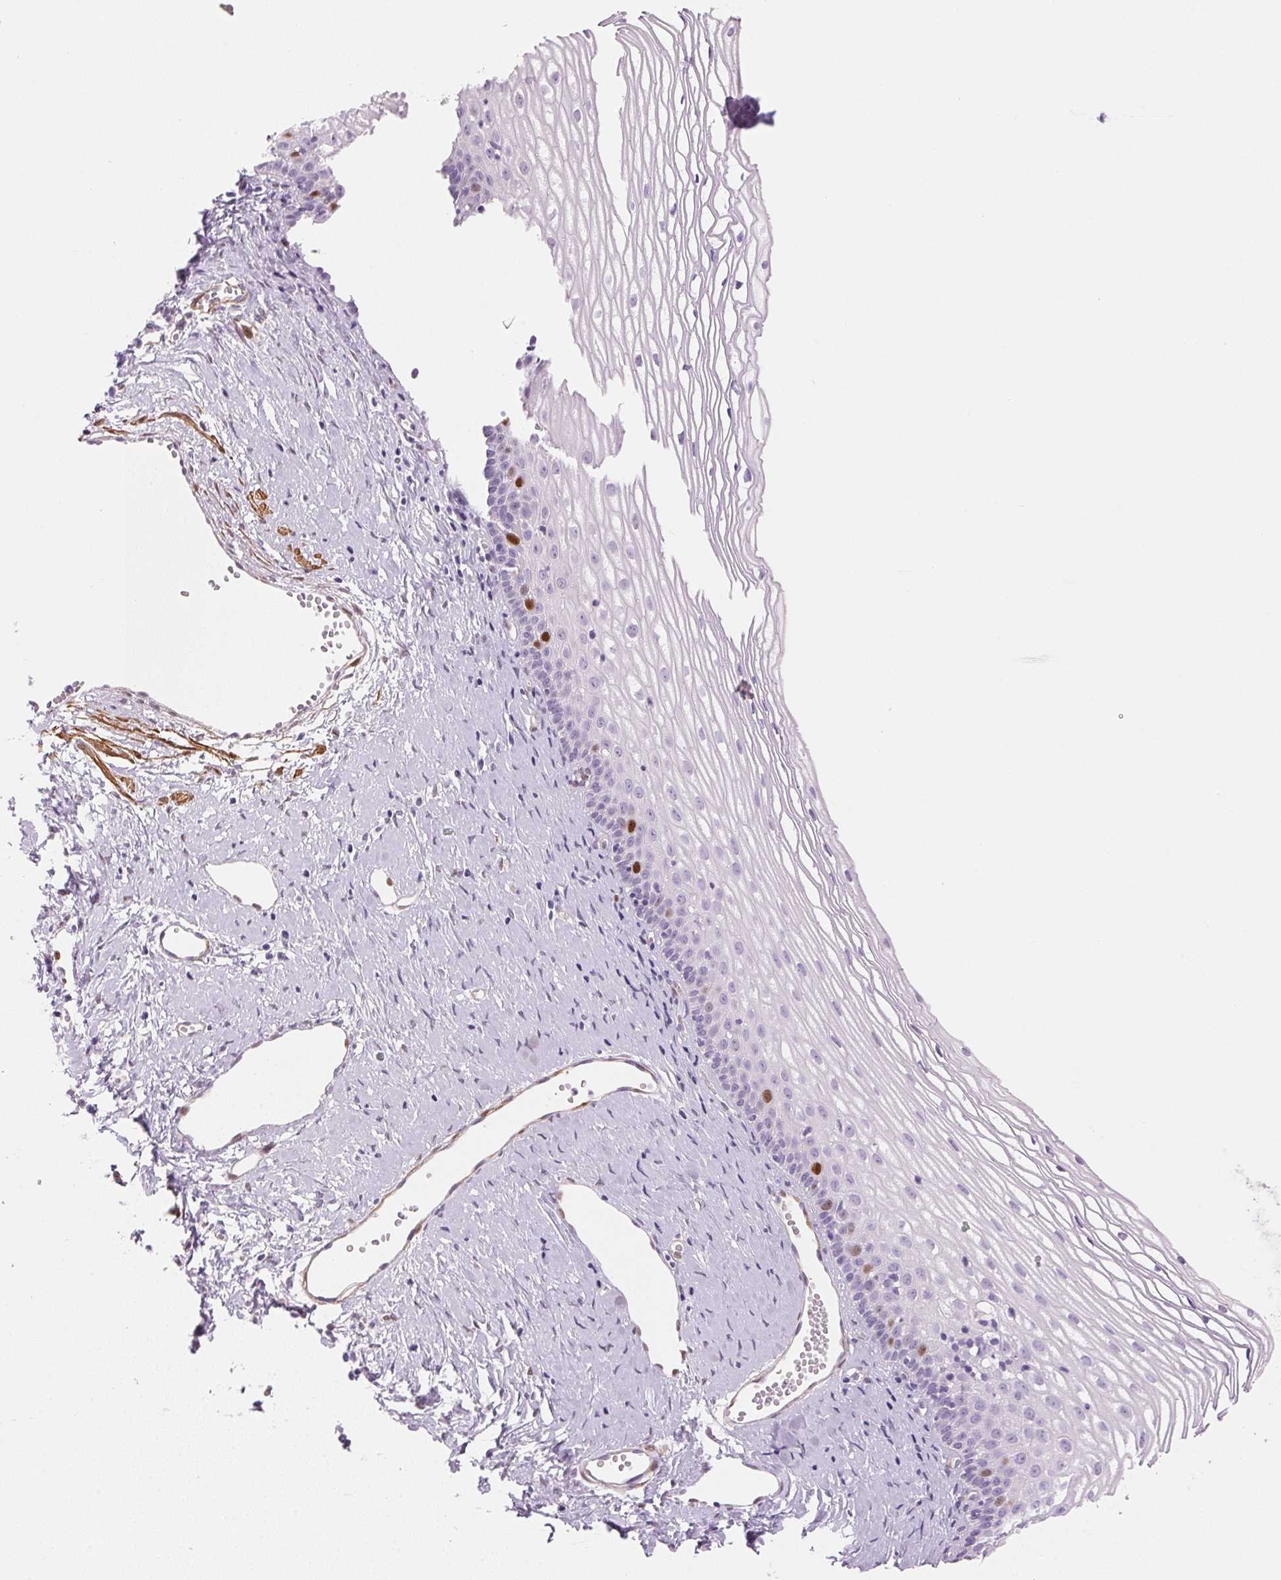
{"staining": {"intensity": "negative", "quantity": "none", "location": "none"}, "tissue": "cervix", "cell_type": "Glandular cells", "image_type": "normal", "snomed": [{"axis": "morphology", "description": "Normal tissue, NOS"}, {"axis": "topography", "description": "Cervix"}], "caption": "Cervix was stained to show a protein in brown. There is no significant staining in glandular cells. Nuclei are stained in blue.", "gene": "SMTN", "patient": {"sex": "female", "age": 40}}